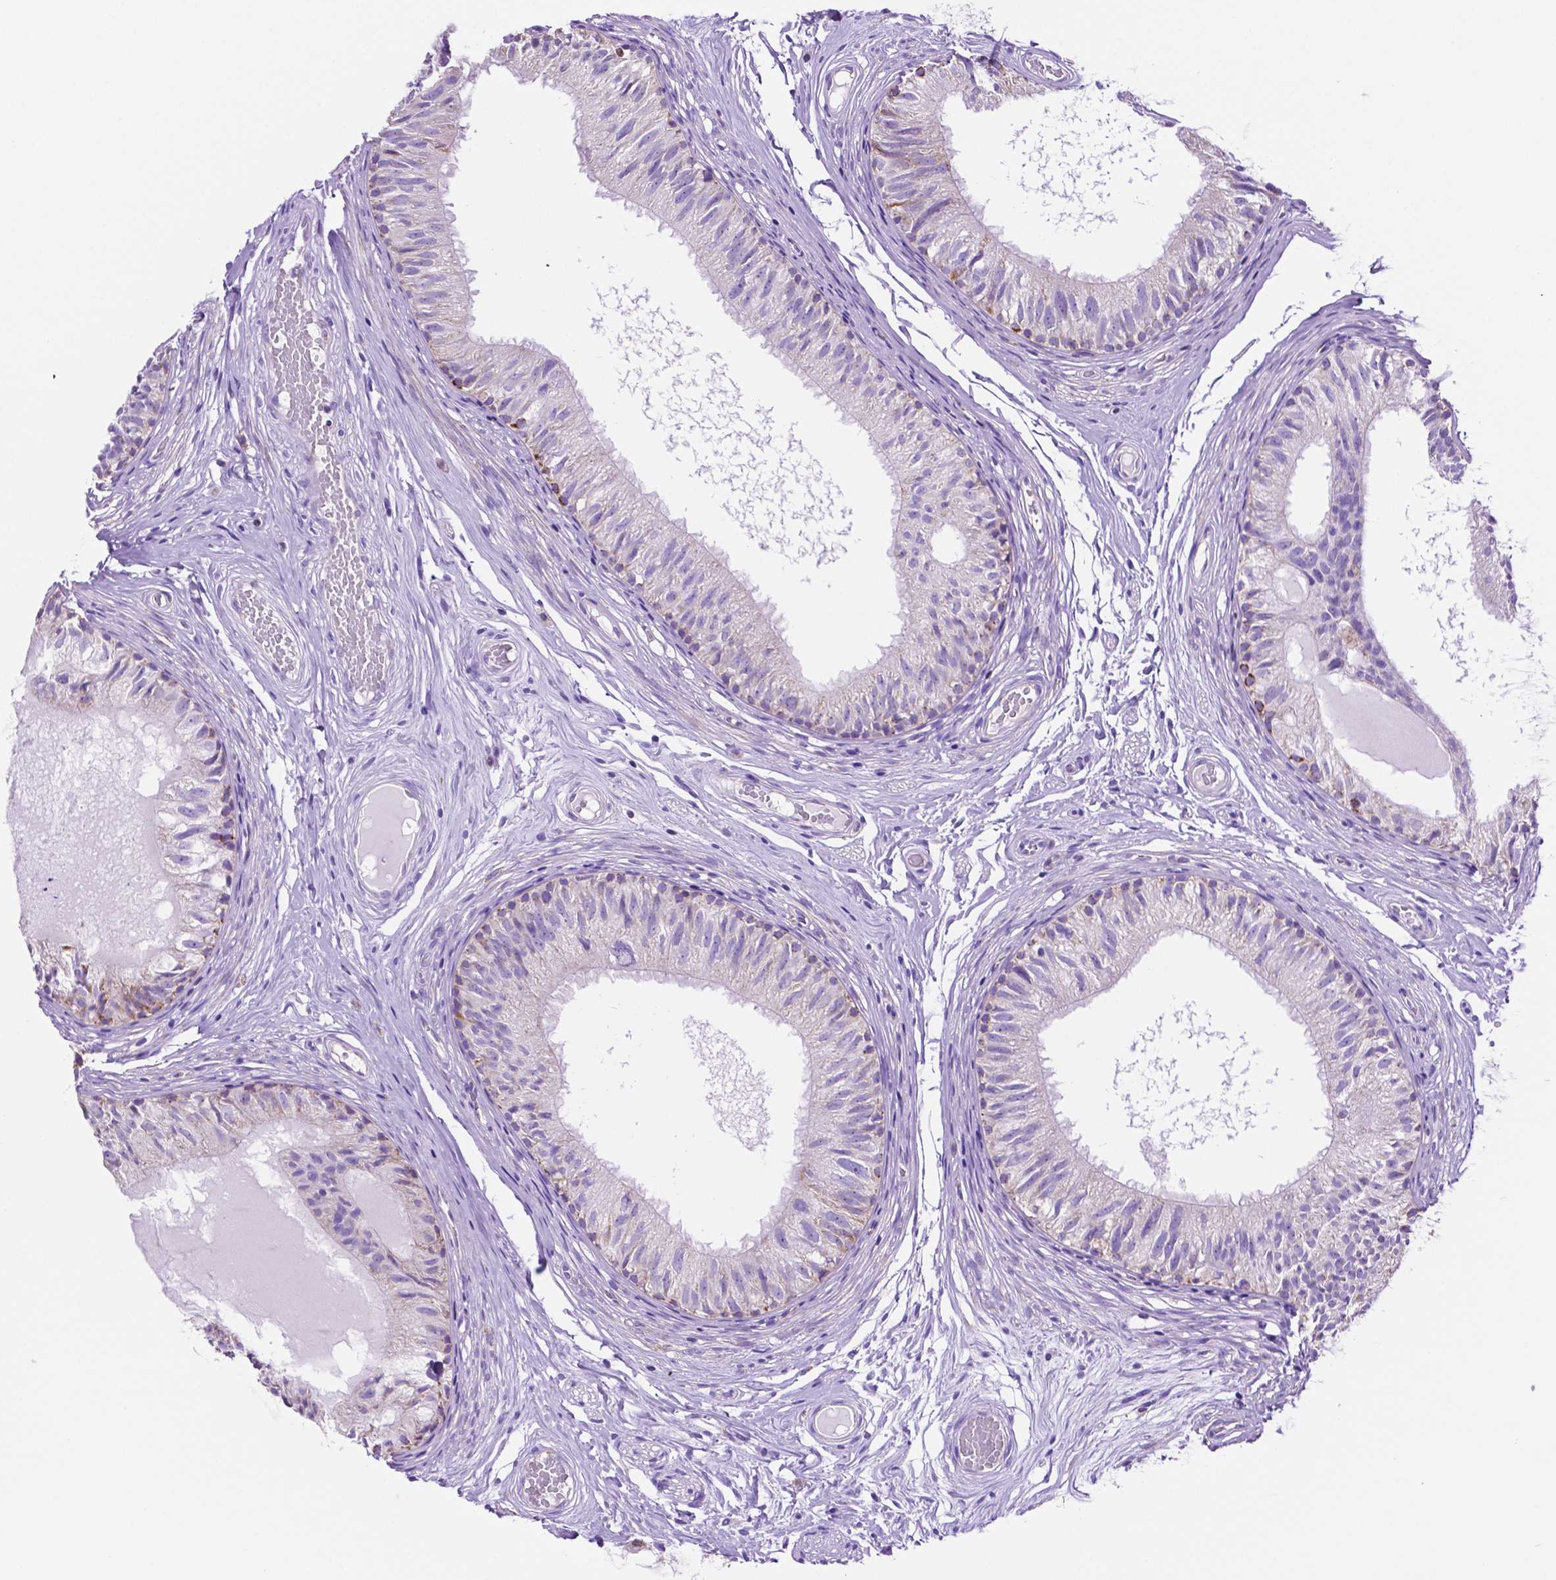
{"staining": {"intensity": "moderate", "quantity": "<25%", "location": "cytoplasmic/membranous"}, "tissue": "epididymis", "cell_type": "Glandular cells", "image_type": "normal", "snomed": [{"axis": "morphology", "description": "Normal tissue, NOS"}, {"axis": "topography", "description": "Epididymis"}], "caption": "Protein expression analysis of unremarkable epididymis reveals moderate cytoplasmic/membranous positivity in approximately <25% of glandular cells.", "gene": "GDPD5", "patient": {"sex": "male", "age": 29}}